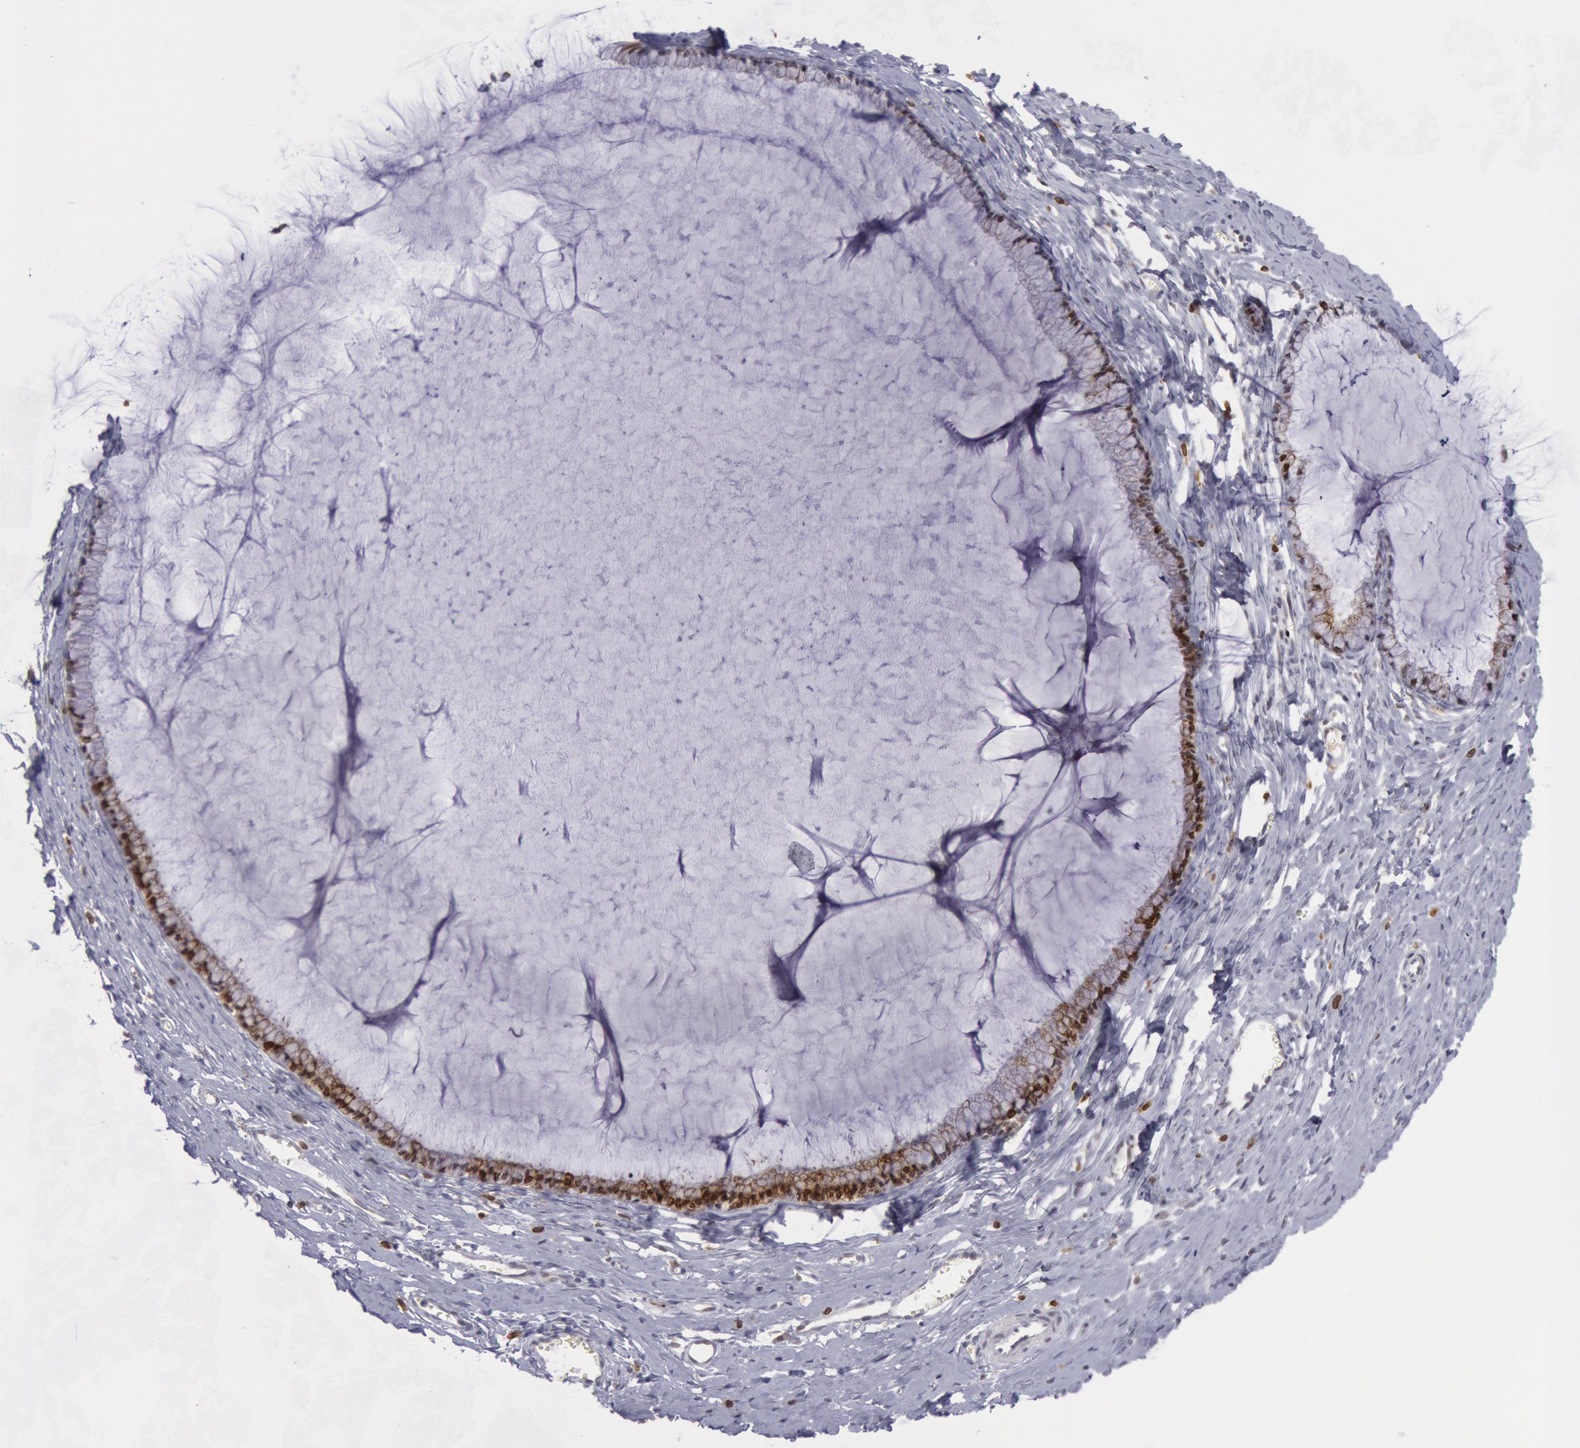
{"staining": {"intensity": "moderate", "quantity": ">75%", "location": "cytoplasmic/membranous"}, "tissue": "cervix", "cell_type": "Glandular cells", "image_type": "normal", "snomed": [{"axis": "morphology", "description": "Normal tissue, NOS"}, {"axis": "topography", "description": "Cervix"}], "caption": "Cervix stained with DAB (3,3'-diaminobenzidine) immunohistochemistry (IHC) exhibits medium levels of moderate cytoplasmic/membranous positivity in approximately >75% of glandular cells. (brown staining indicates protein expression, while blue staining denotes nuclei).", "gene": "PTGS2", "patient": {"sex": "female", "age": 40}}